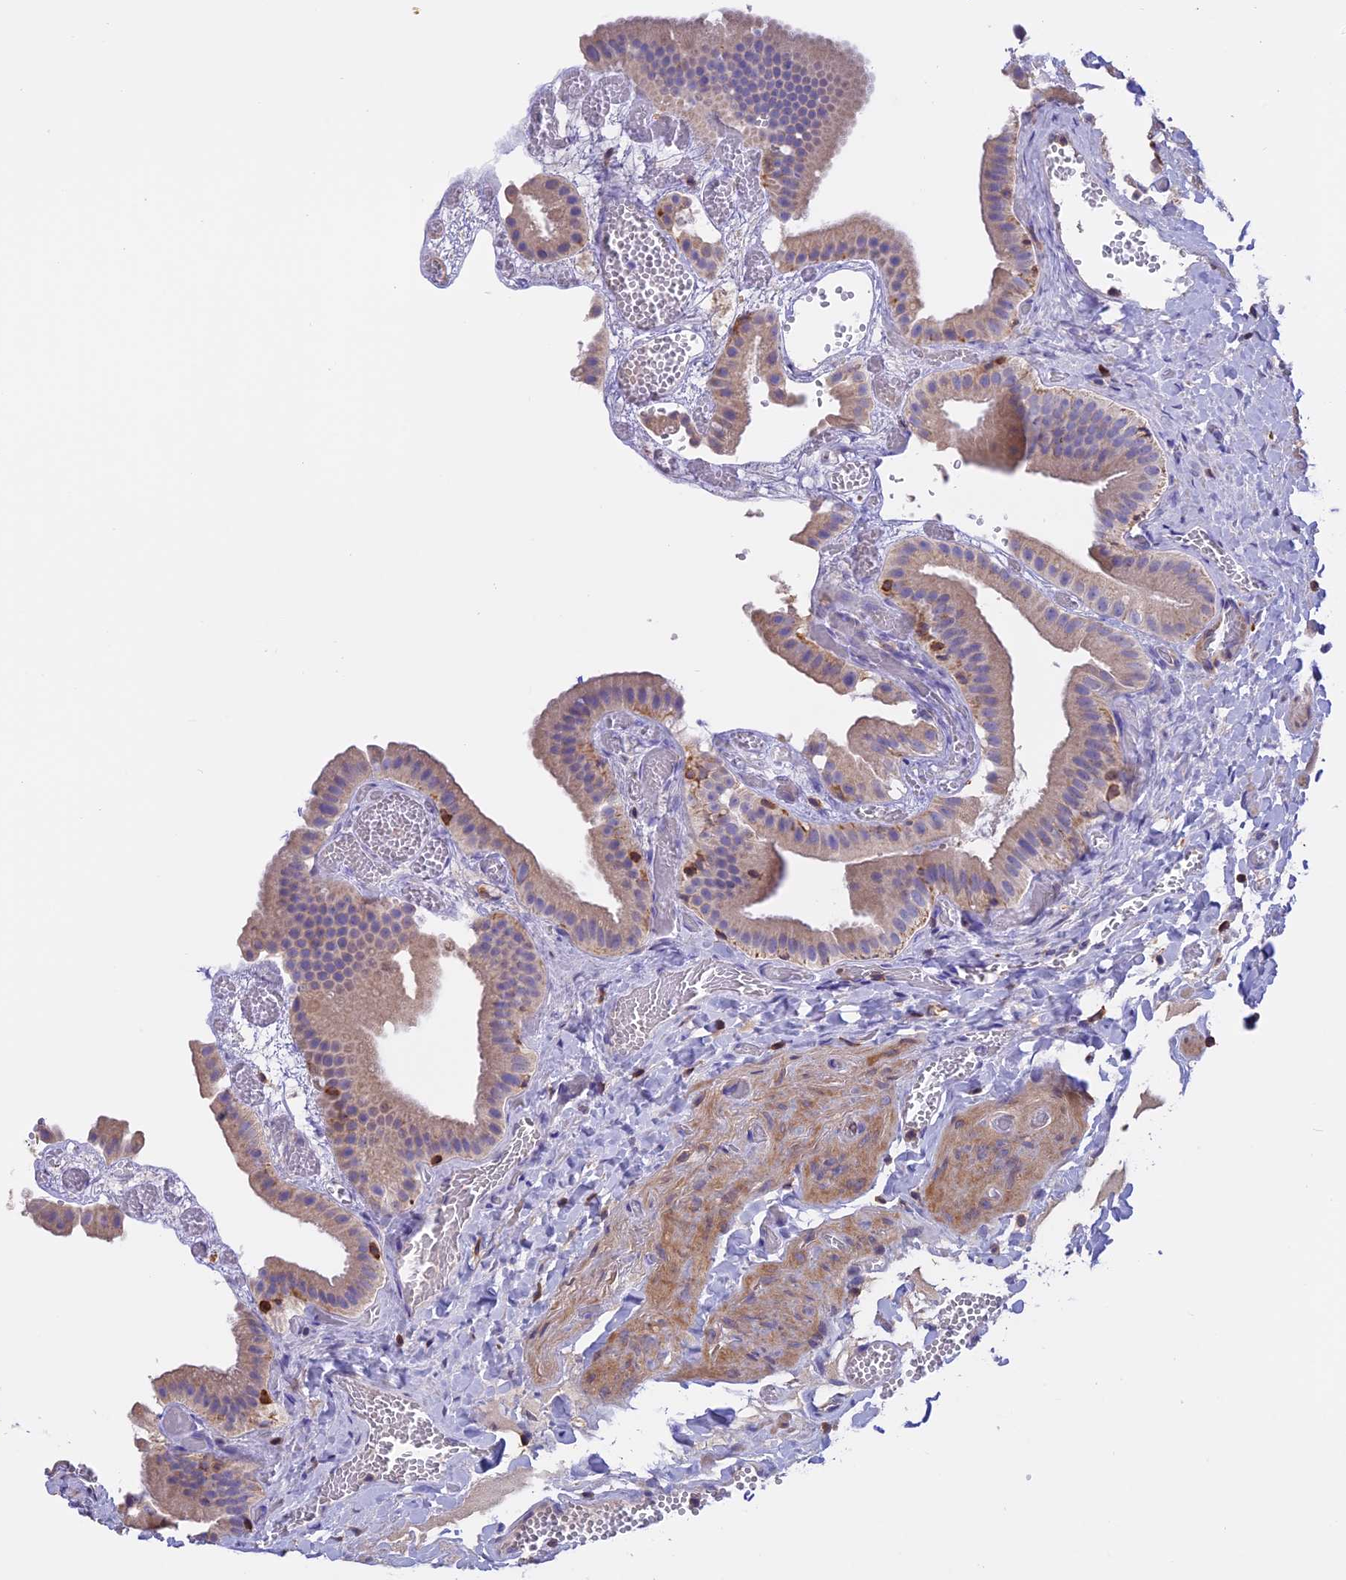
{"staining": {"intensity": "weak", "quantity": "<25%", "location": "cytoplasmic/membranous"}, "tissue": "gallbladder", "cell_type": "Glandular cells", "image_type": "normal", "snomed": [{"axis": "morphology", "description": "Normal tissue, NOS"}, {"axis": "topography", "description": "Gallbladder"}], "caption": "Immunohistochemistry histopathology image of normal gallbladder stained for a protein (brown), which demonstrates no expression in glandular cells.", "gene": "LPXN", "patient": {"sex": "female", "age": 64}}